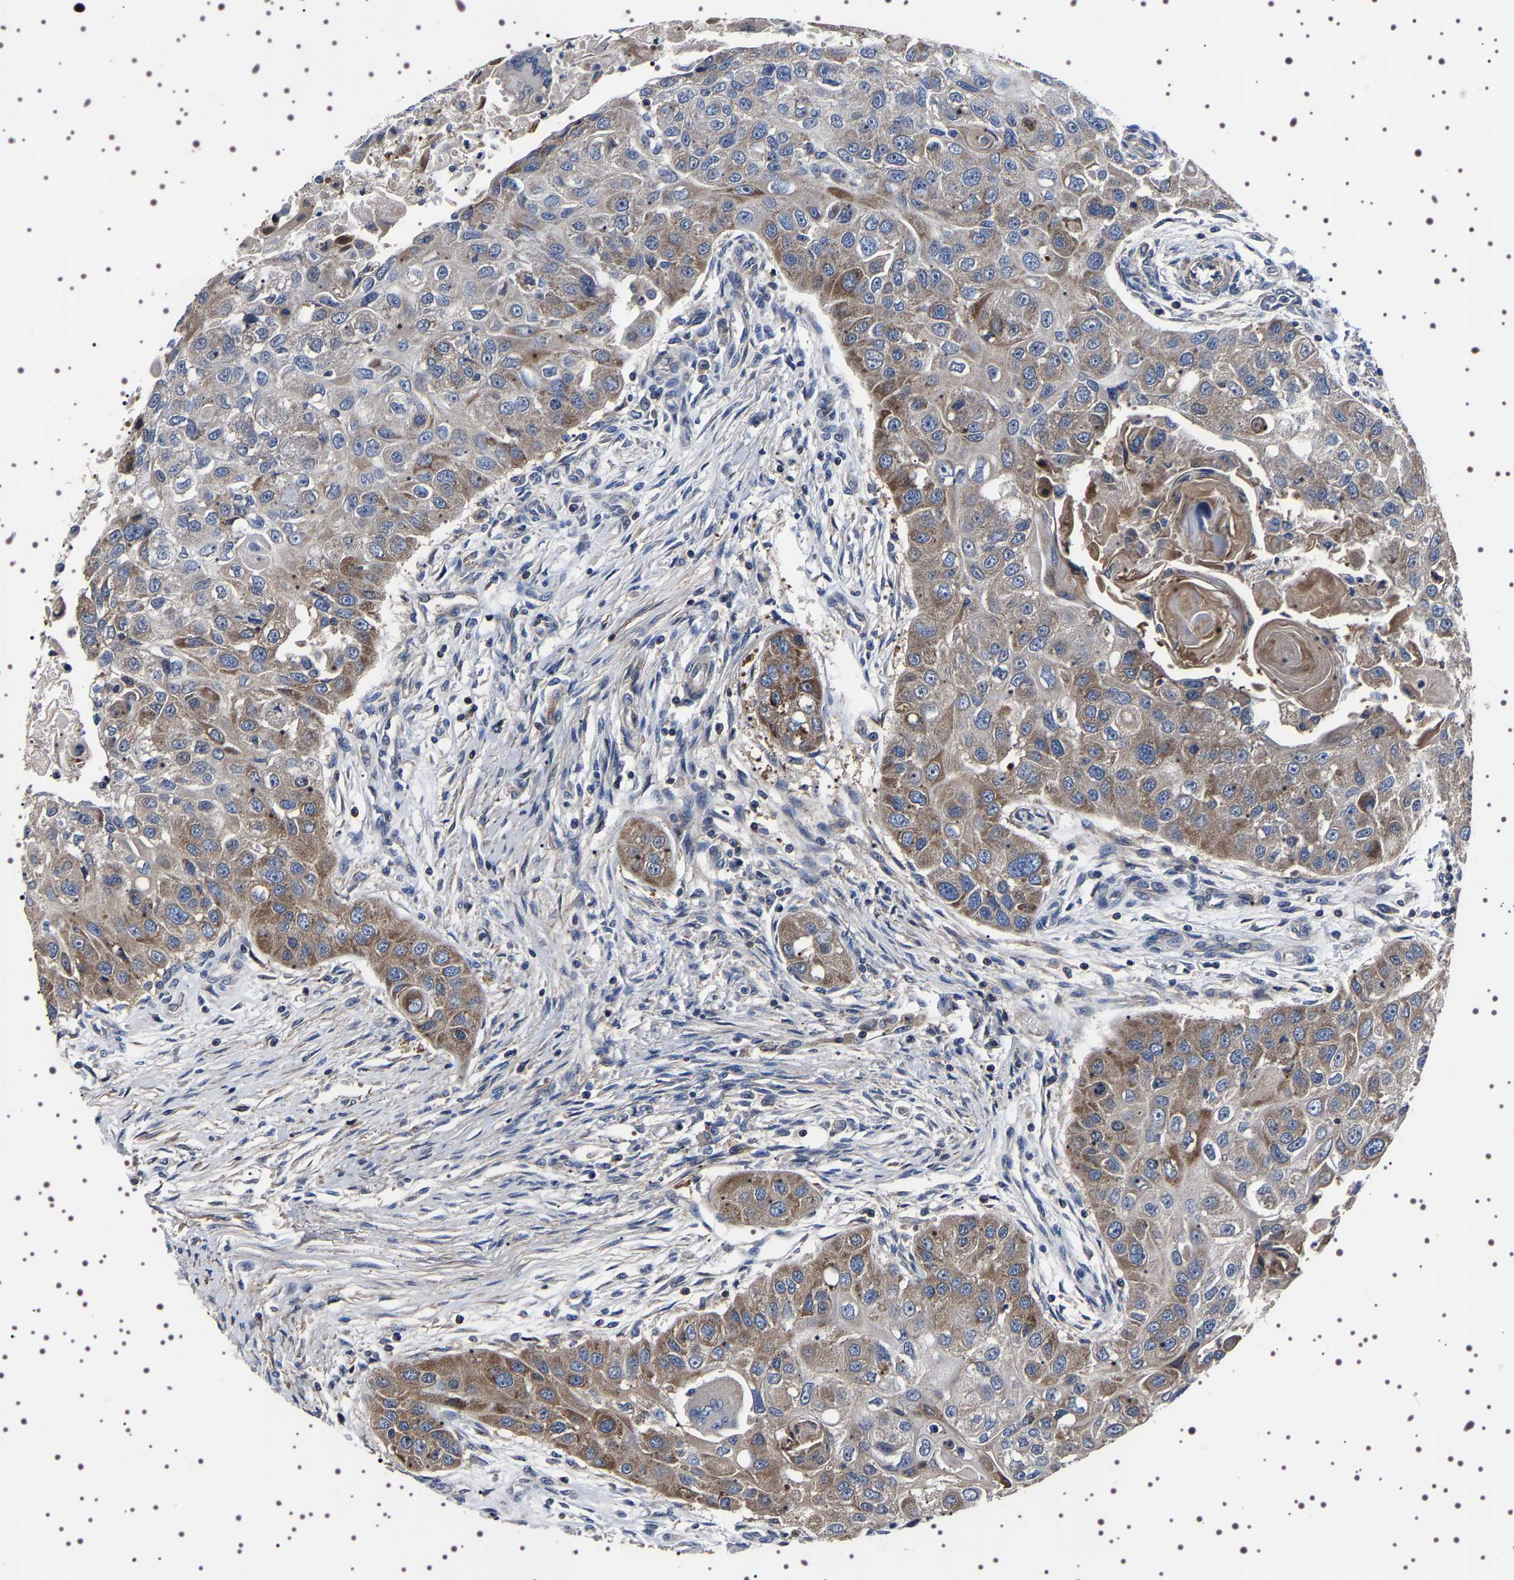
{"staining": {"intensity": "moderate", "quantity": ">75%", "location": "cytoplasmic/membranous"}, "tissue": "head and neck cancer", "cell_type": "Tumor cells", "image_type": "cancer", "snomed": [{"axis": "morphology", "description": "Normal tissue, NOS"}, {"axis": "morphology", "description": "Squamous cell carcinoma, NOS"}, {"axis": "topography", "description": "Skeletal muscle"}, {"axis": "topography", "description": "Head-Neck"}], "caption": "Protein expression analysis of human squamous cell carcinoma (head and neck) reveals moderate cytoplasmic/membranous staining in about >75% of tumor cells.", "gene": "WDR1", "patient": {"sex": "male", "age": 51}}